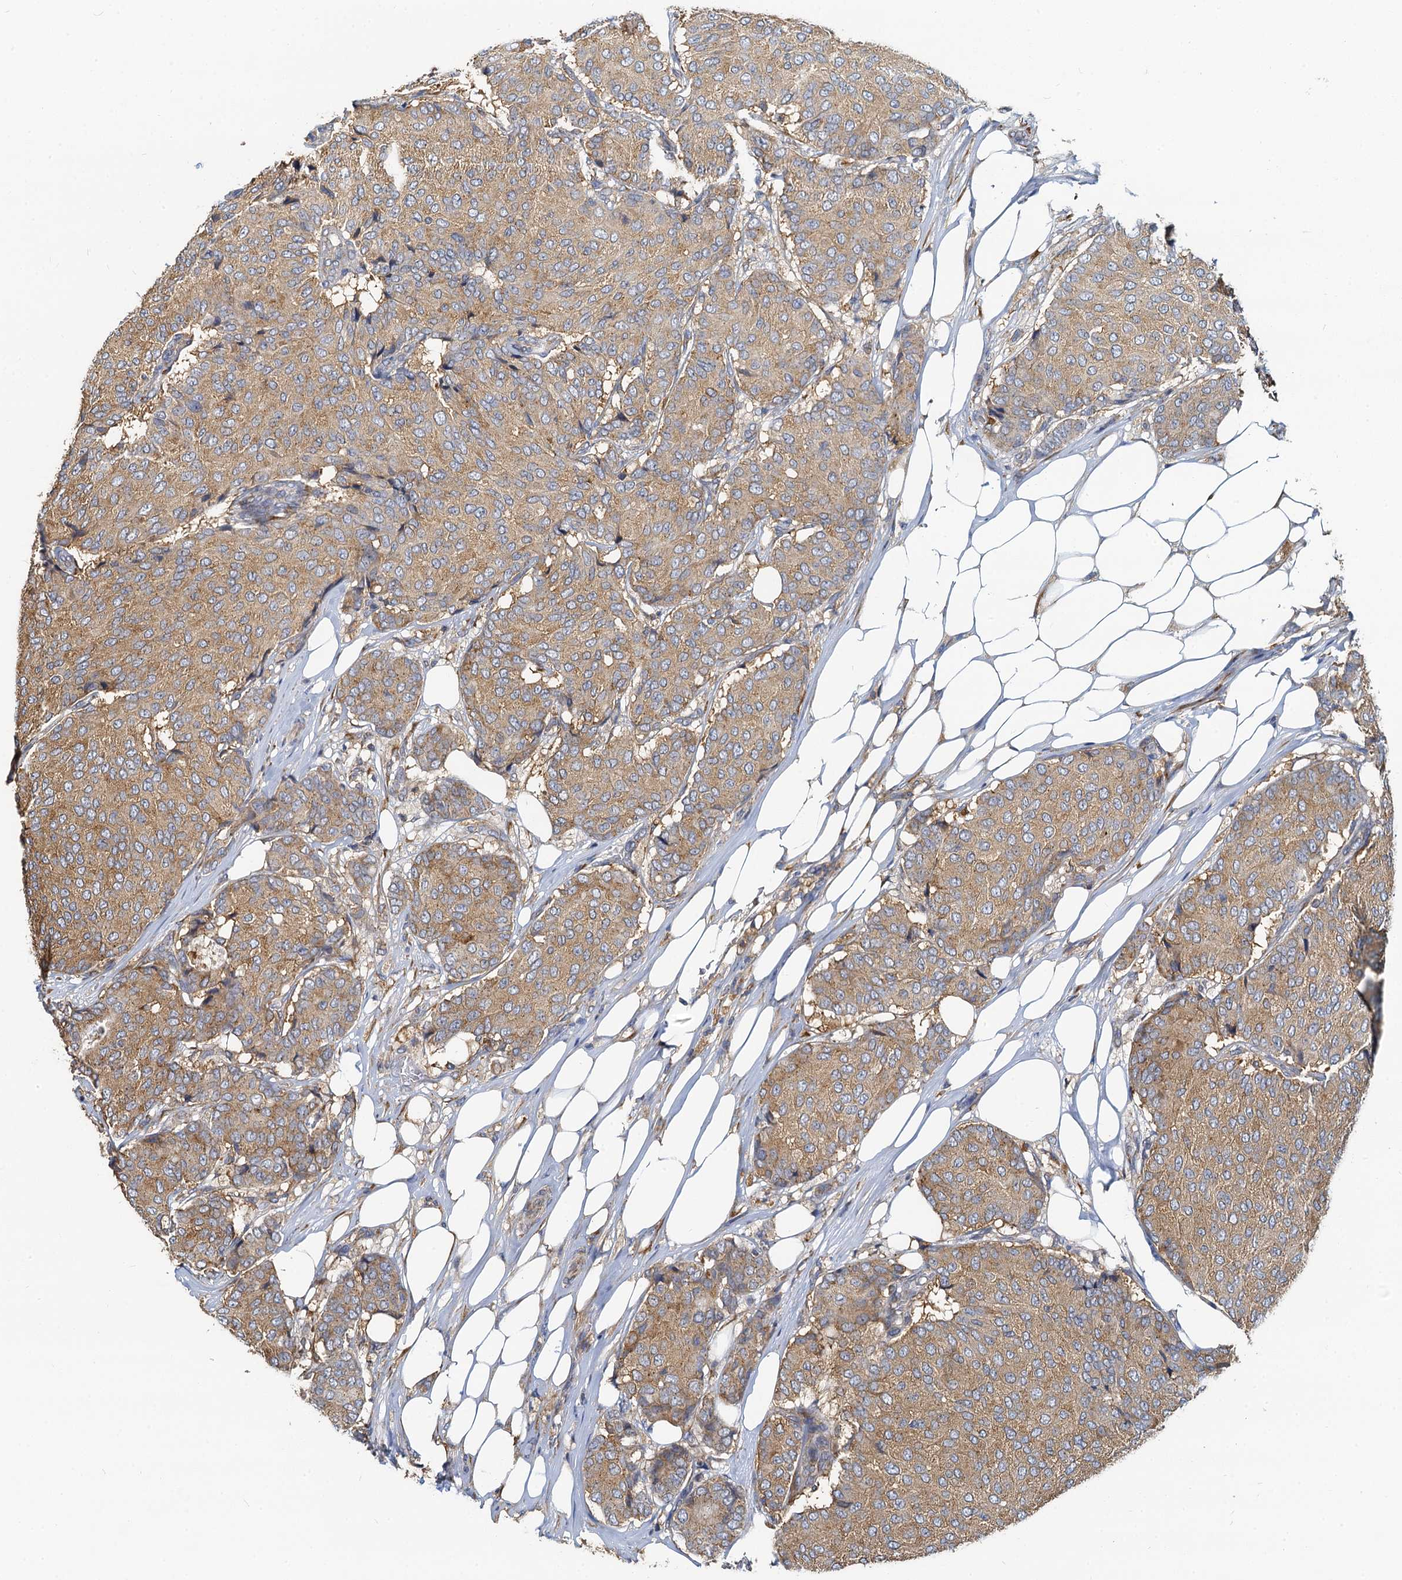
{"staining": {"intensity": "moderate", "quantity": ">75%", "location": "cytoplasmic/membranous"}, "tissue": "breast cancer", "cell_type": "Tumor cells", "image_type": "cancer", "snomed": [{"axis": "morphology", "description": "Duct carcinoma"}, {"axis": "topography", "description": "Breast"}], "caption": "DAB immunohistochemical staining of breast cancer reveals moderate cytoplasmic/membranous protein expression in about >75% of tumor cells.", "gene": "NKAPD1", "patient": {"sex": "female", "age": 75}}